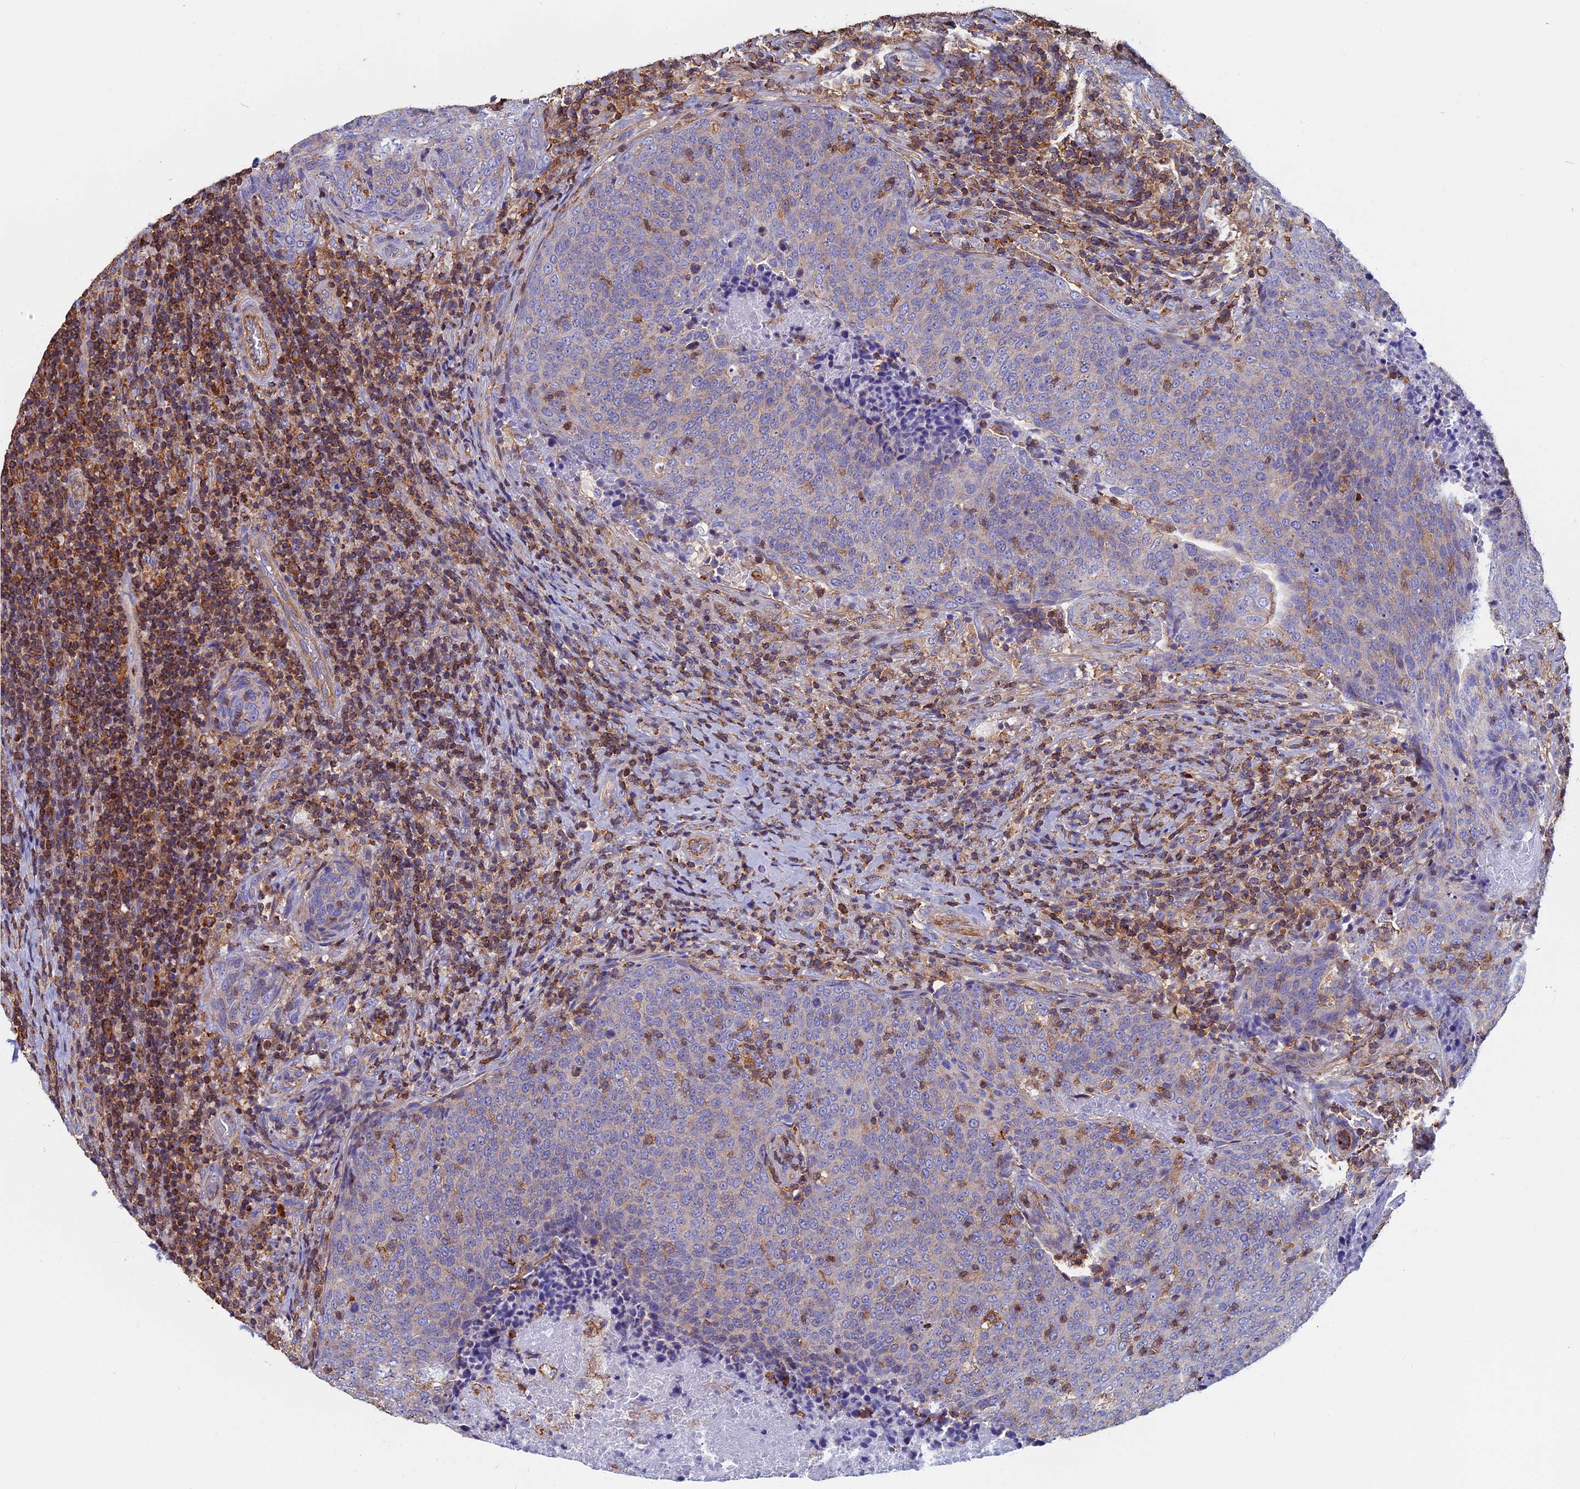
{"staining": {"intensity": "negative", "quantity": "none", "location": "none"}, "tissue": "head and neck cancer", "cell_type": "Tumor cells", "image_type": "cancer", "snomed": [{"axis": "morphology", "description": "Squamous cell carcinoma, NOS"}, {"axis": "morphology", "description": "Squamous cell carcinoma, metastatic, NOS"}, {"axis": "topography", "description": "Lymph node"}, {"axis": "topography", "description": "Head-Neck"}], "caption": "Tumor cells show no significant protein expression in head and neck metastatic squamous cell carcinoma. (Brightfield microscopy of DAB (3,3'-diaminobenzidine) immunohistochemistry at high magnification).", "gene": "HSD17B8", "patient": {"sex": "male", "age": 62}}